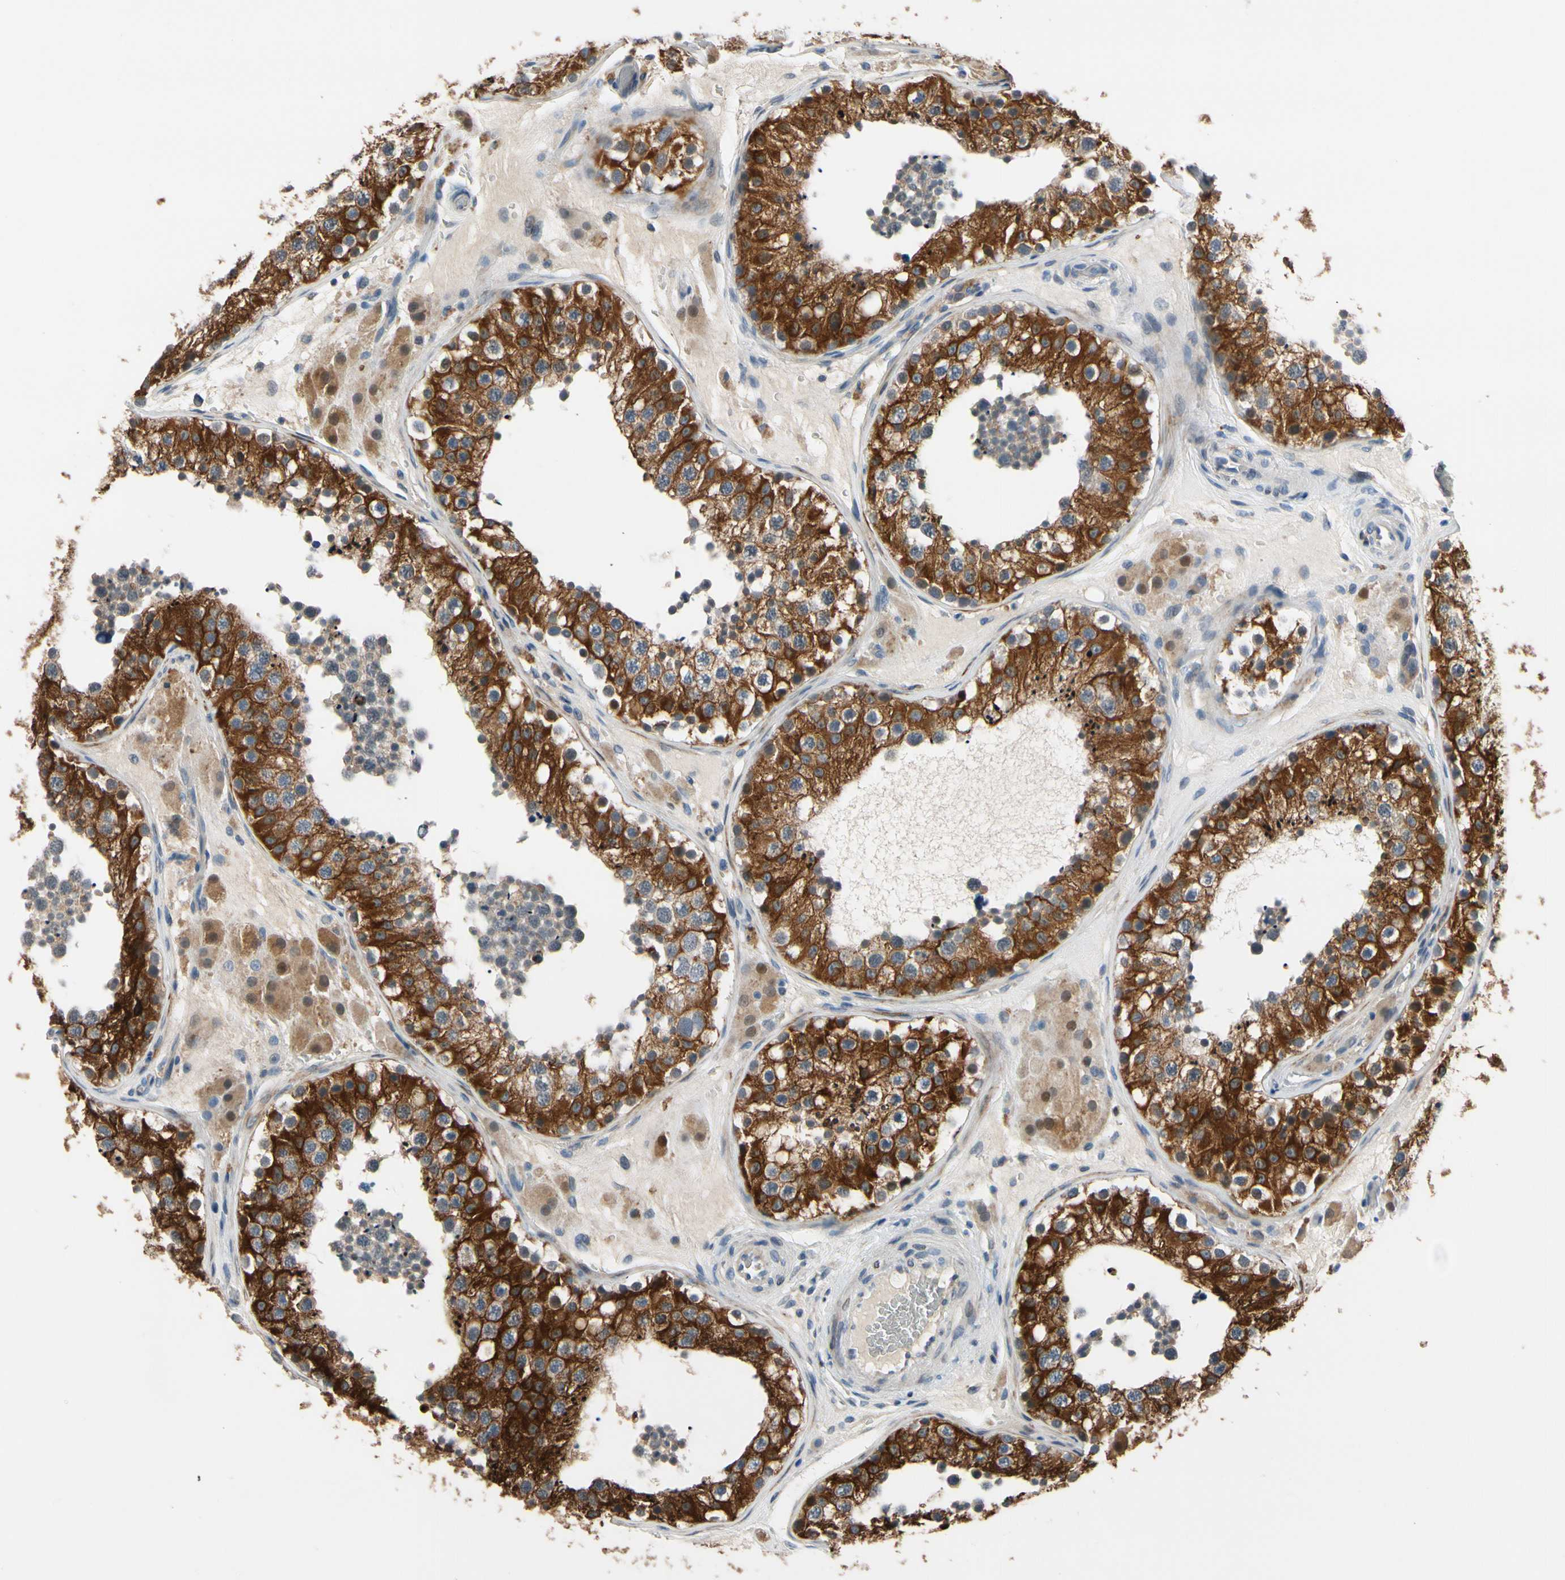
{"staining": {"intensity": "strong", "quantity": ">75%", "location": "cytoplasmic/membranous"}, "tissue": "testis", "cell_type": "Cells in seminiferous ducts", "image_type": "normal", "snomed": [{"axis": "morphology", "description": "Normal tissue, NOS"}, {"axis": "topography", "description": "Testis"}], "caption": "Cells in seminiferous ducts demonstrate high levels of strong cytoplasmic/membranous positivity in approximately >75% of cells in normal testis. (brown staining indicates protein expression, while blue staining denotes nuclei).", "gene": "SLC27A6", "patient": {"sex": "male", "age": 26}}